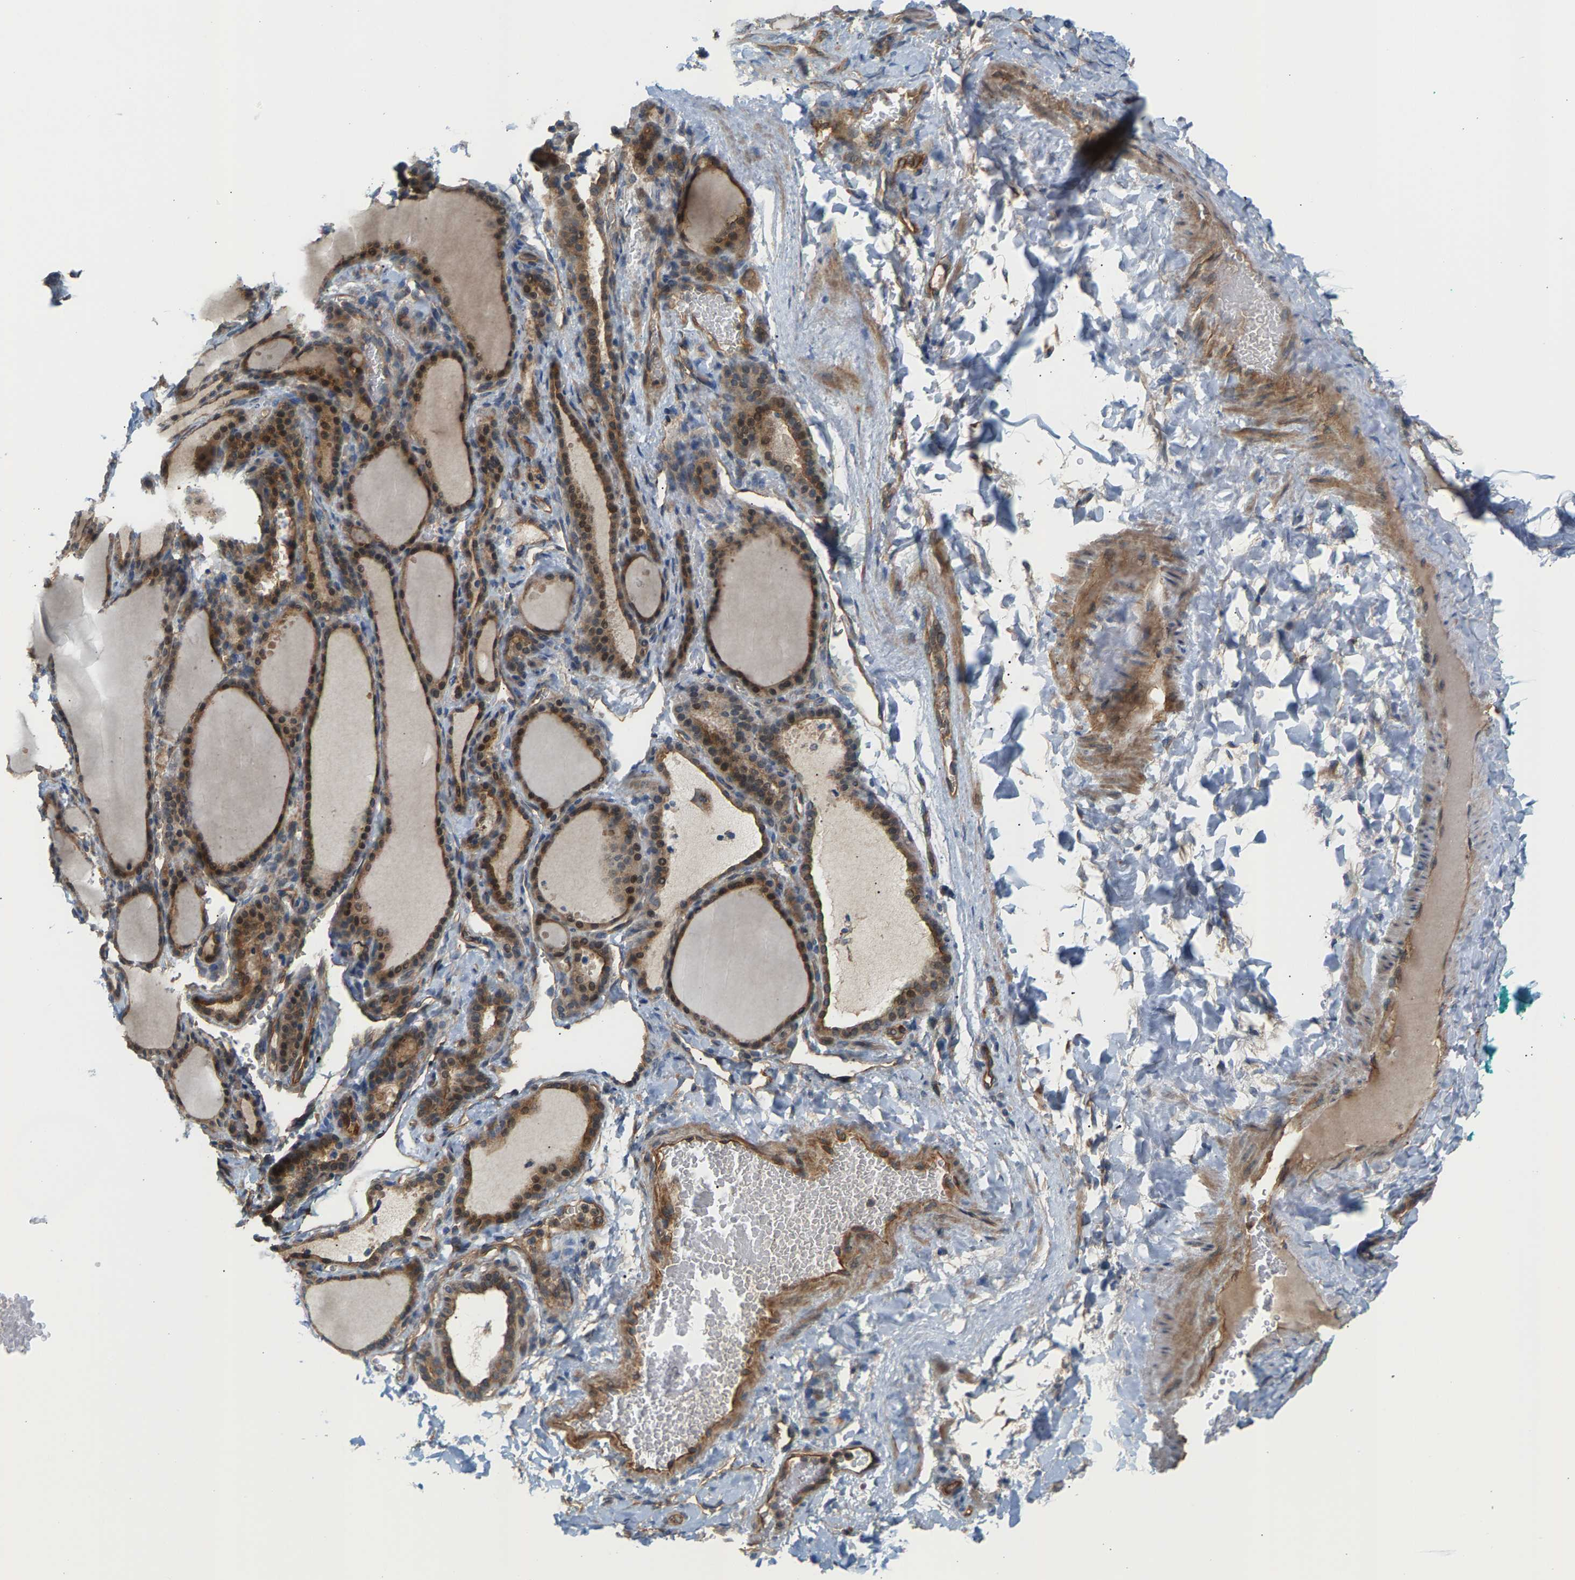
{"staining": {"intensity": "moderate", "quantity": ">75%", "location": "cytoplasmic/membranous"}, "tissue": "thyroid gland", "cell_type": "Glandular cells", "image_type": "normal", "snomed": [{"axis": "morphology", "description": "Normal tissue, NOS"}, {"axis": "topography", "description": "Thyroid gland"}], "caption": "The immunohistochemical stain labels moderate cytoplasmic/membranous staining in glandular cells of unremarkable thyroid gland. The protein is stained brown, and the nuclei are stained in blue (DAB IHC with brightfield microscopy, high magnification).", "gene": "KRTAP27", "patient": {"sex": "female", "age": 28}}